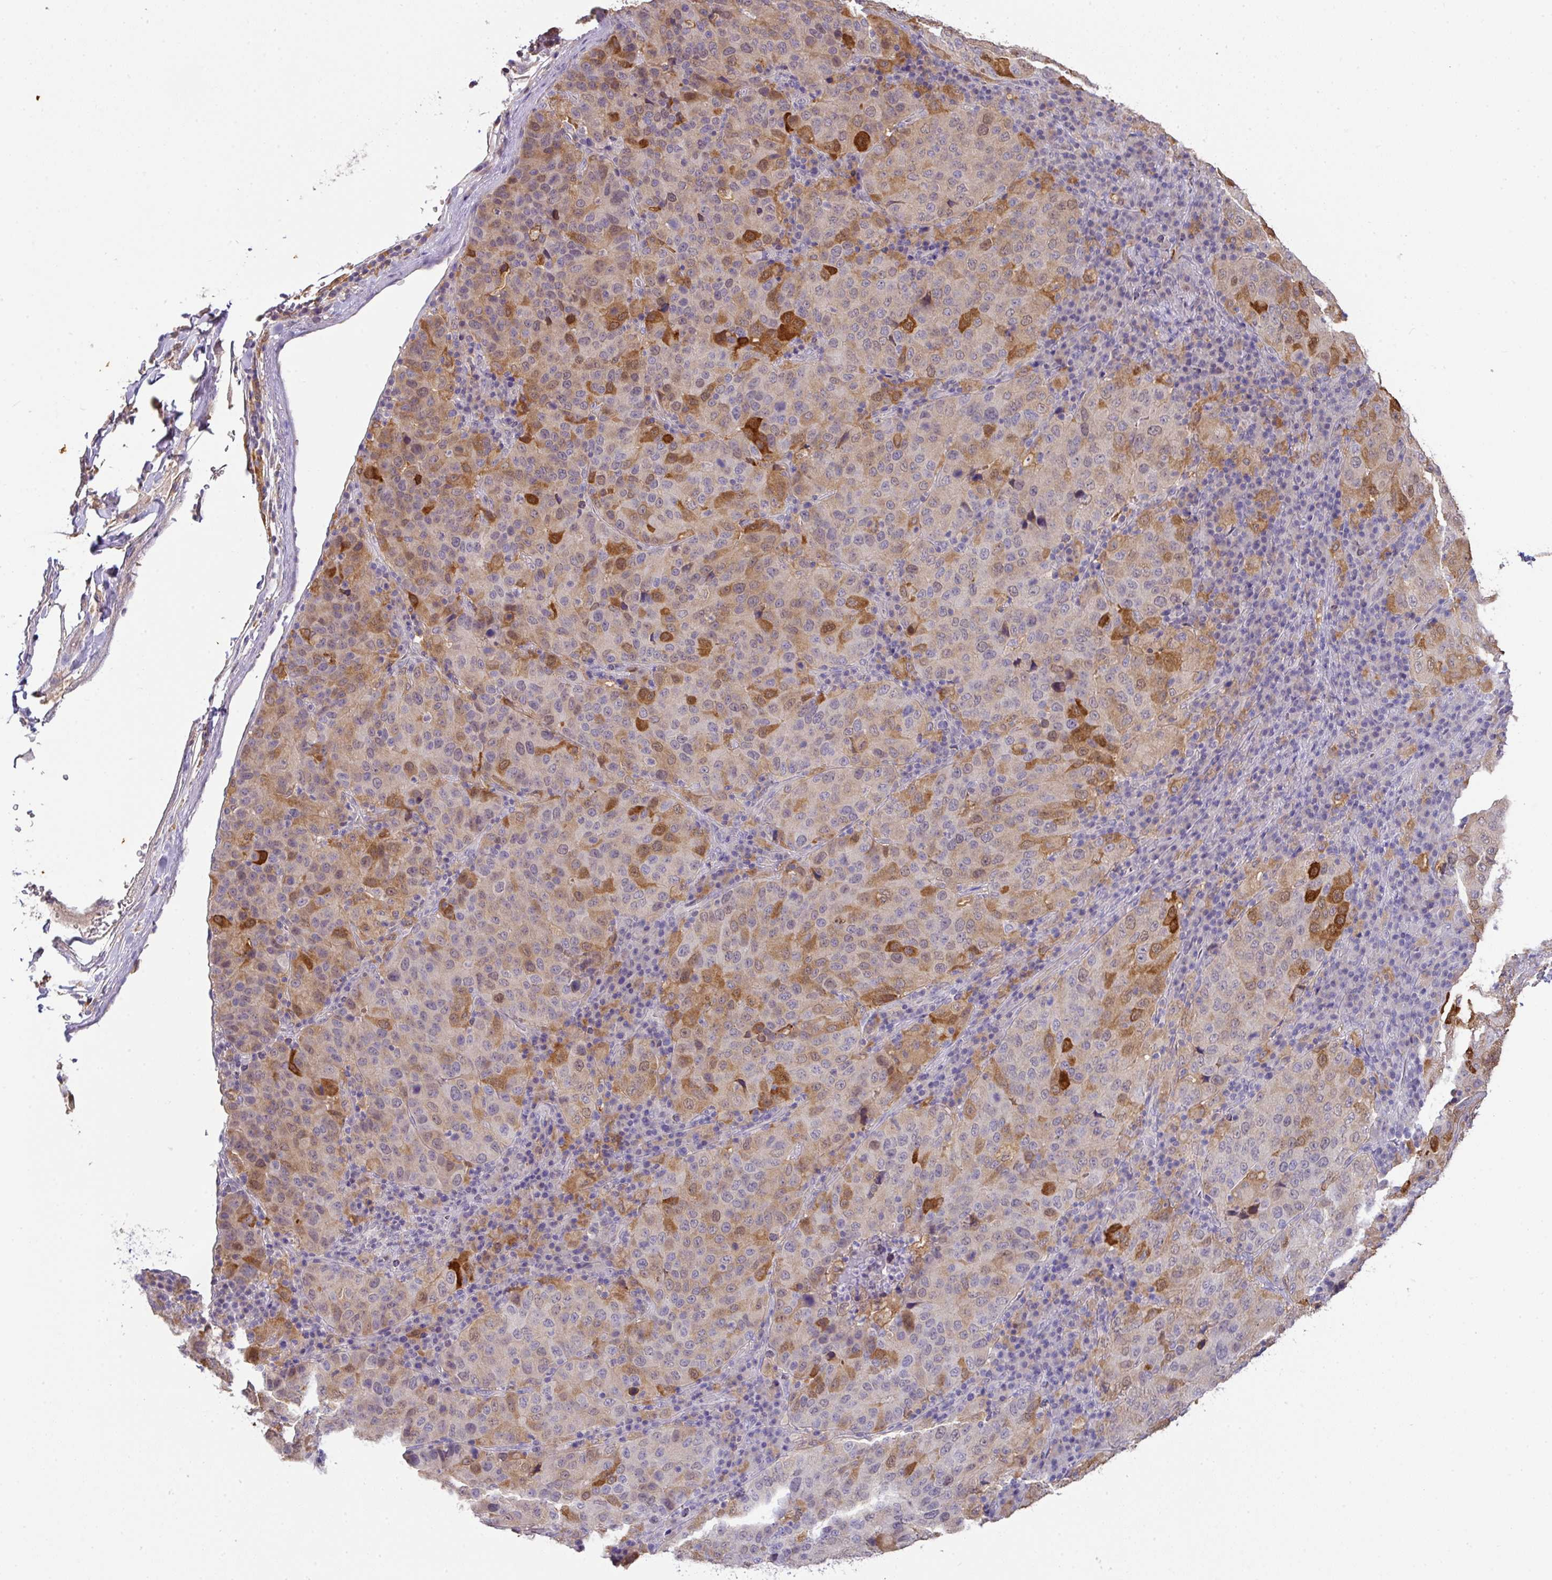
{"staining": {"intensity": "moderate", "quantity": "25%-75%", "location": "cytoplasmic/membranous,nuclear"}, "tissue": "stomach cancer", "cell_type": "Tumor cells", "image_type": "cancer", "snomed": [{"axis": "morphology", "description": "Adenocarcinoma, NOS"}, {"axis": "topography", "description": "Stomach"}], "caption": "About 25%-75% of tumor cells in human stomach adenocarcinoma demonstrate moderate cytoplasmic/membranous and nuclear protein expression as visualized by brown immunohistochemical staining.", "gene": "GCNT7", "patient": {"sex": "male", "age": 71}}